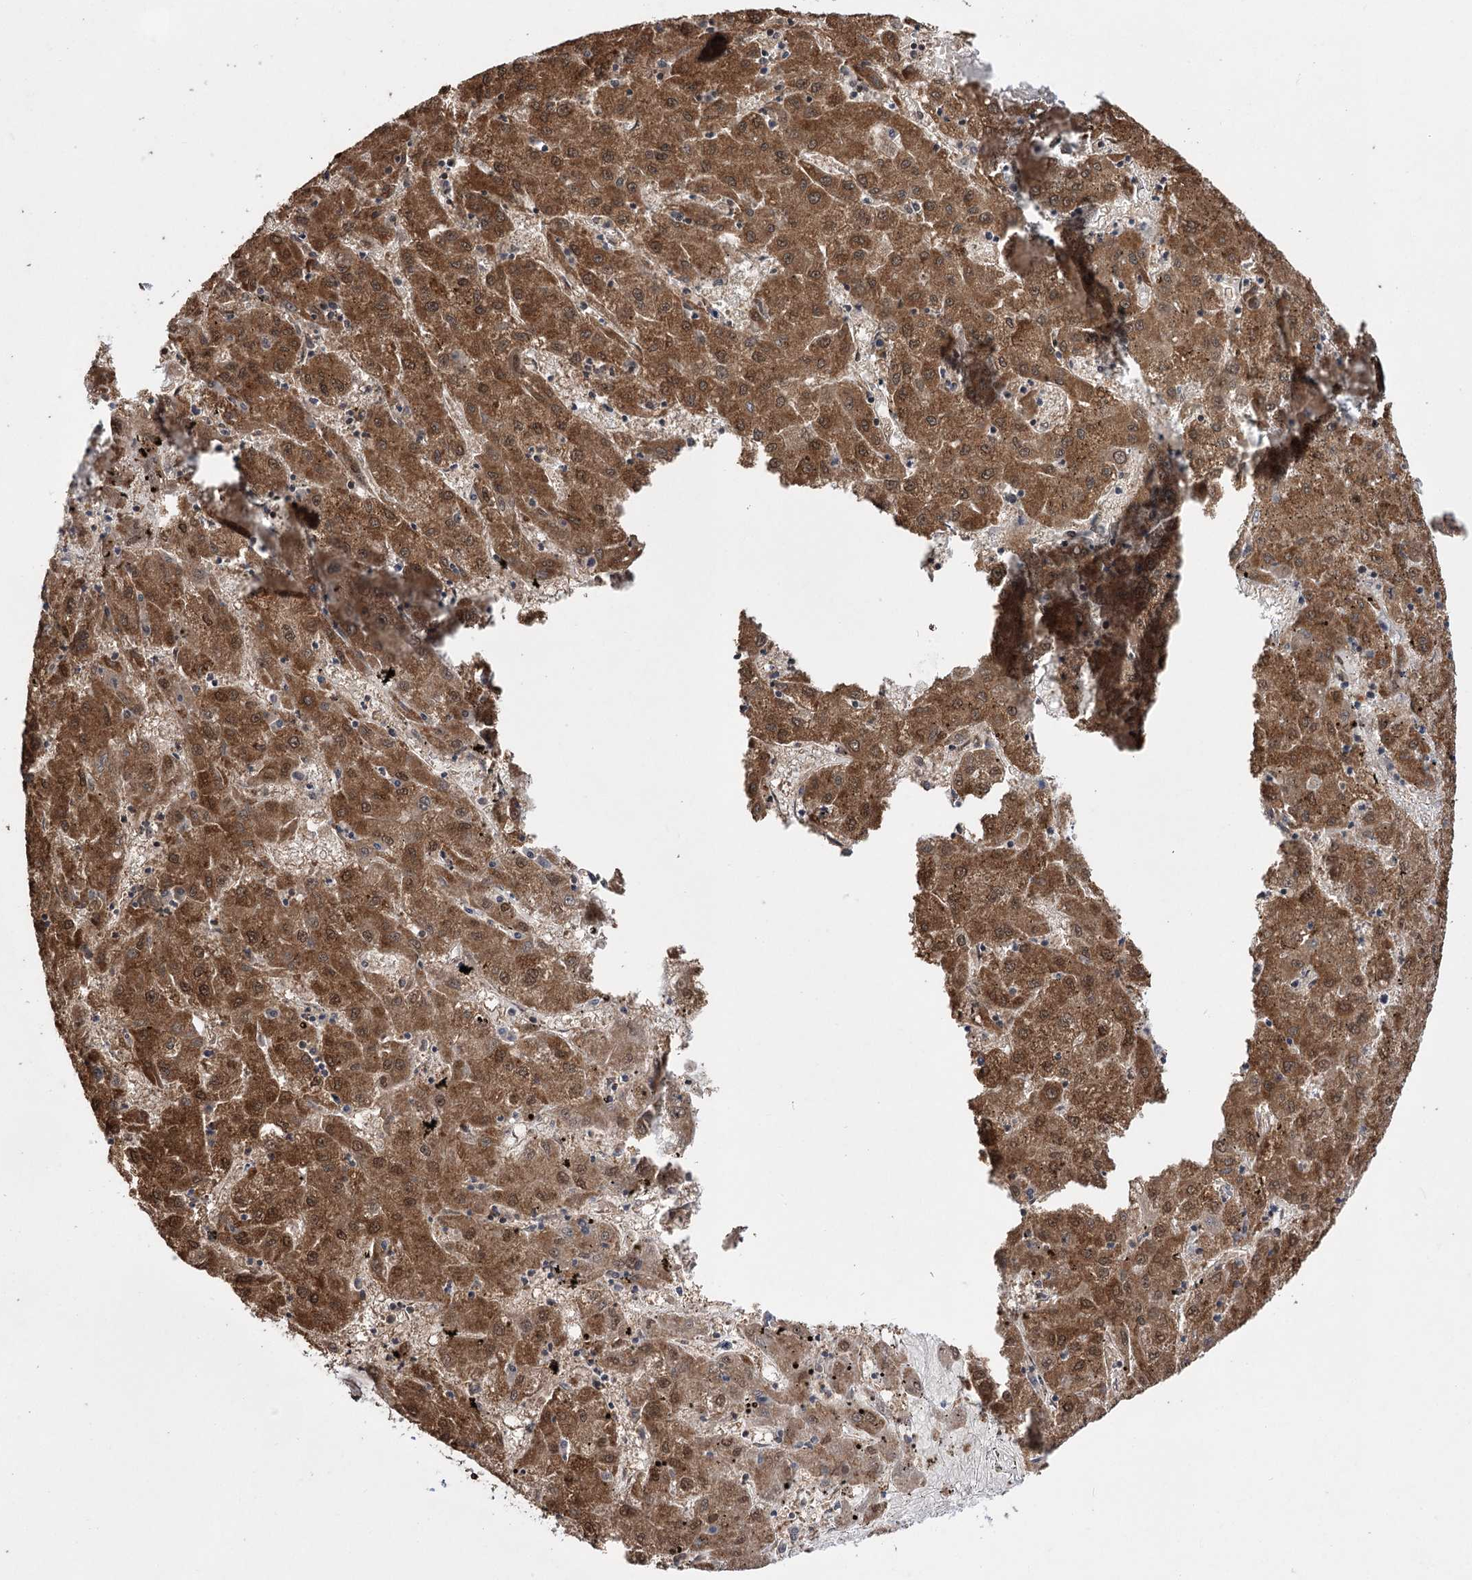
{"staining": {"intensity": "strong", "quantity": ">75%", "location": "cytoplasmic/membranous,nuclear"}, "tissue": "liver cancer", "cell_type": "Tumor cells", "image_type": "cancer", "snomed": [{"axis": "morphology", "description": "Carcinoma, Hepatocellular, NOS"}, {"axis": "topography", "description": "Liver"}], "caption": "Human liver cancer (hepatocellular carcinoma) stained with a brown dye reveals strong cytoplasmic/membranous and nuclear positive expression in approximately >75% of tumor cells.", "gene": "TENM2", "patient": {"sex": "male", "age": 72}}